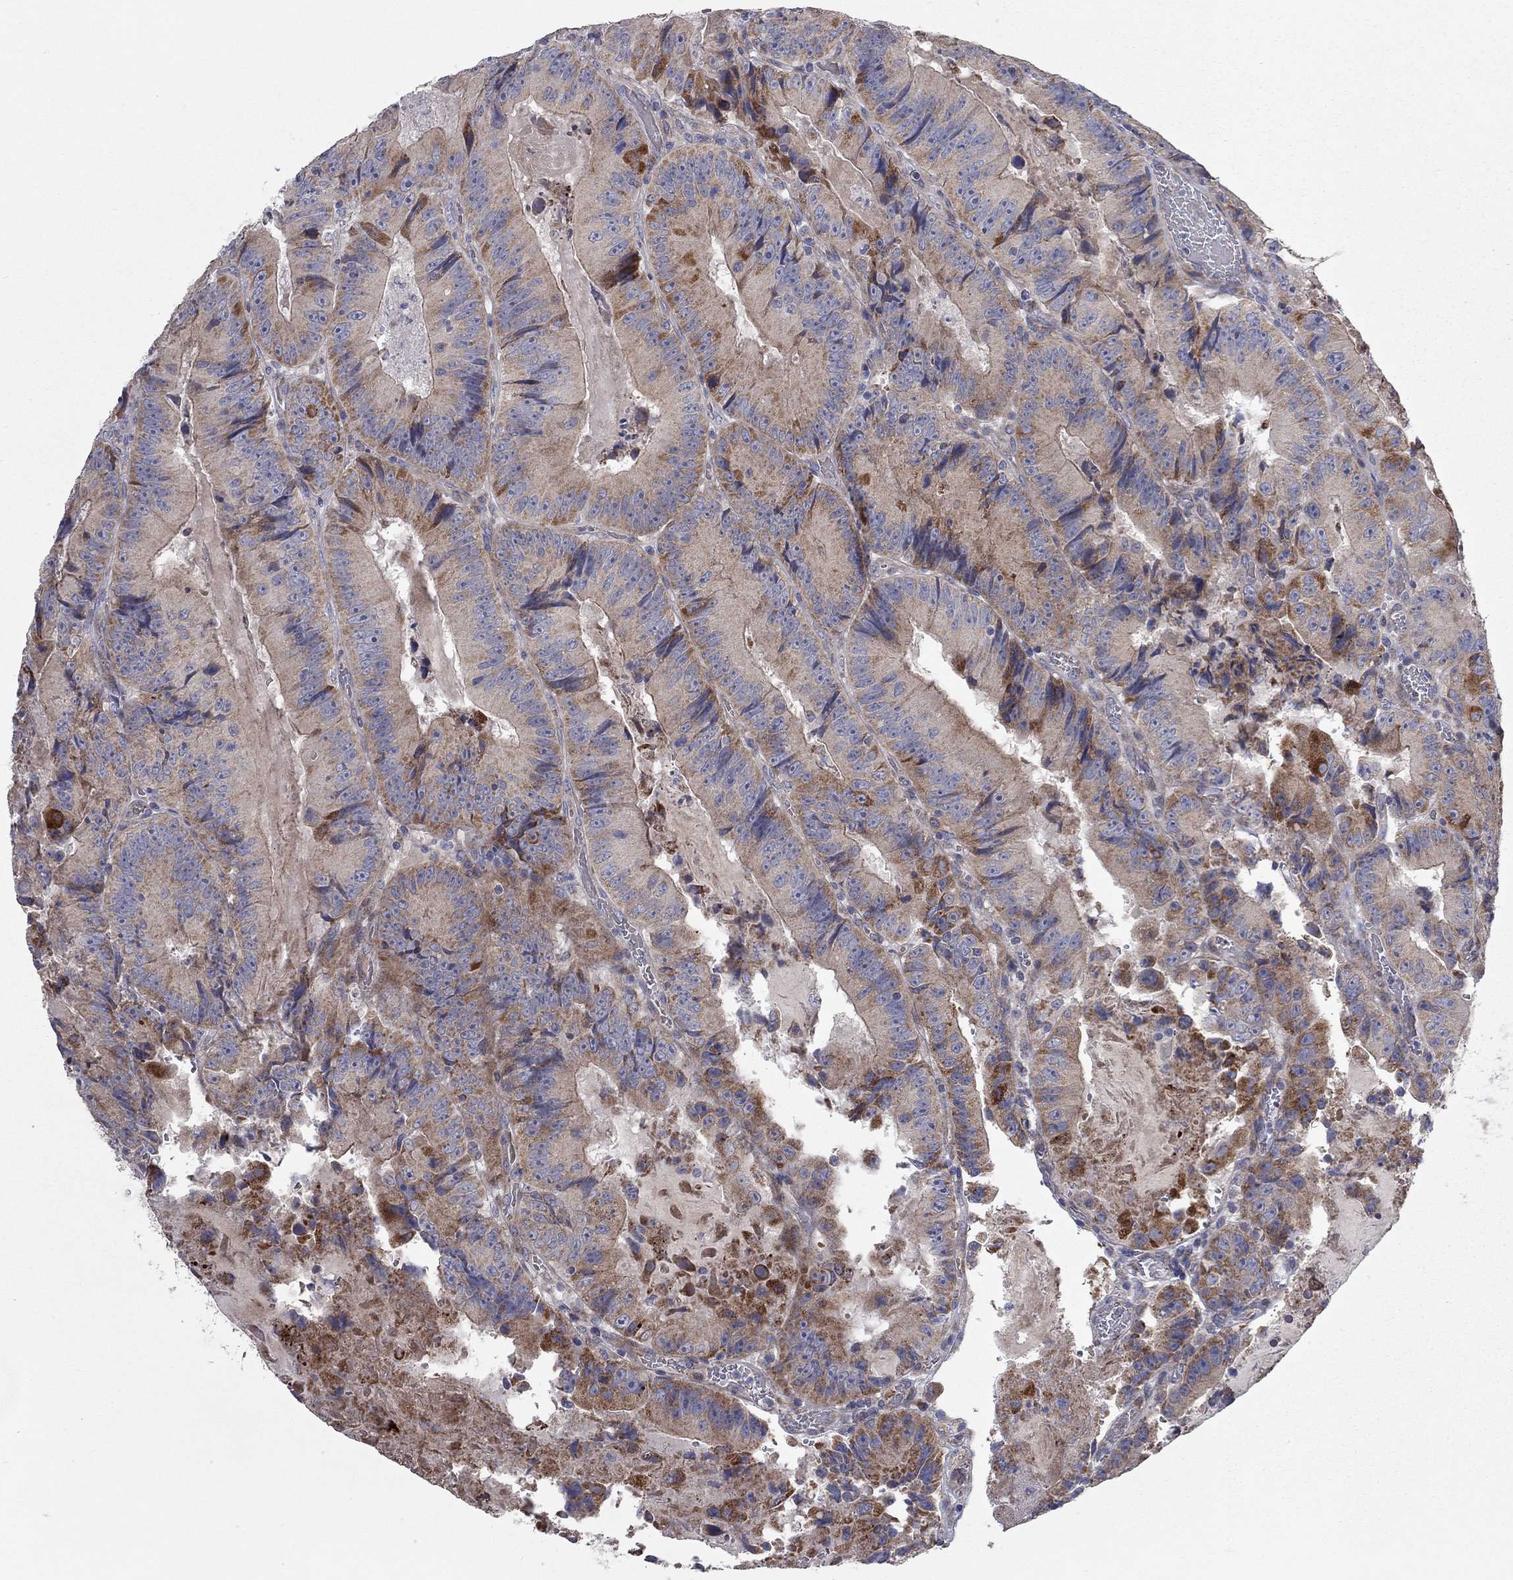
{"staining": {"intensity": "strong", "quantity": "<25%", "location": "cytoplasmic/membranous"}, "tissue": "colorectal cancer", "cell_type": "Tumor cells", "image_type": "cancer", "snomed": [{"axis": "morphology", "description": "Adenocarcinoma, NOS"}, {"axis": "topography", "description": "Colon"}], "caption": "Adenocarcinoma (colorectal) stained with DAB IHC displays medium levels of strong cytoplasmic/membranous expression in approximately <25% of tumor cells.", "gene": "KANSL1L", "patient": {"sex": "female", "age": 86}}